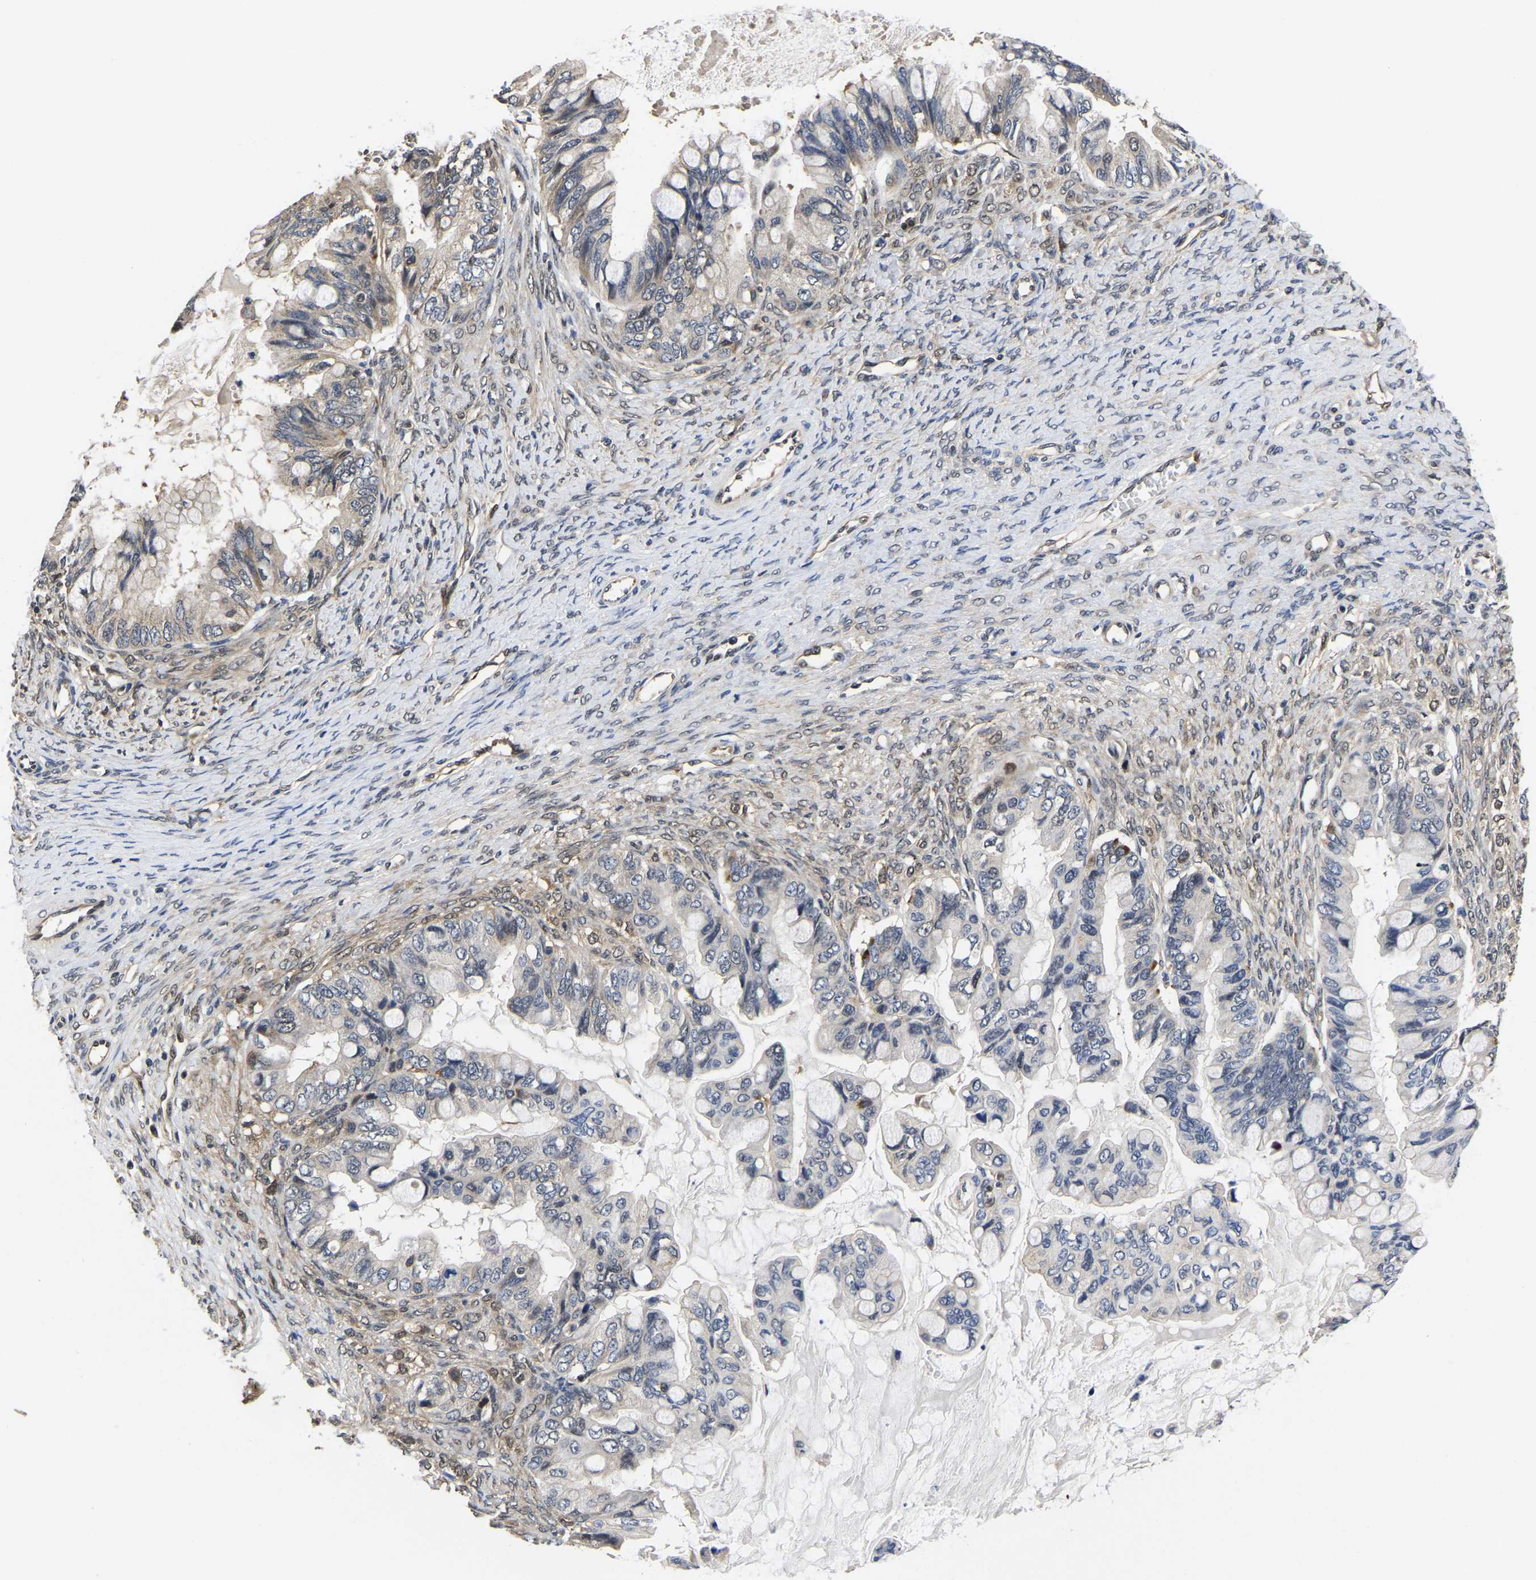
{"staining": {"intensity": "weak", "quantity": "<25%", "location": "cytoplasmic/membranous,nuclear"}, "tissue": "ovarian cancer", "cell_type": "Tumor cells", "image_type": "cancer", "snomed": [{"axis": "morphology", "description": "Cystadenocarcinoma, mucinous, NOS"}, {"axis": "topography", "description": "Ovary"}], "caption": "Immunohistochemical staining of human ovarian mucinous cystadenocarcinoma displays no significant positivity in tumor cells.", "gene": "MCOLN2", "patient": {"sex": "female", "age": 80}}